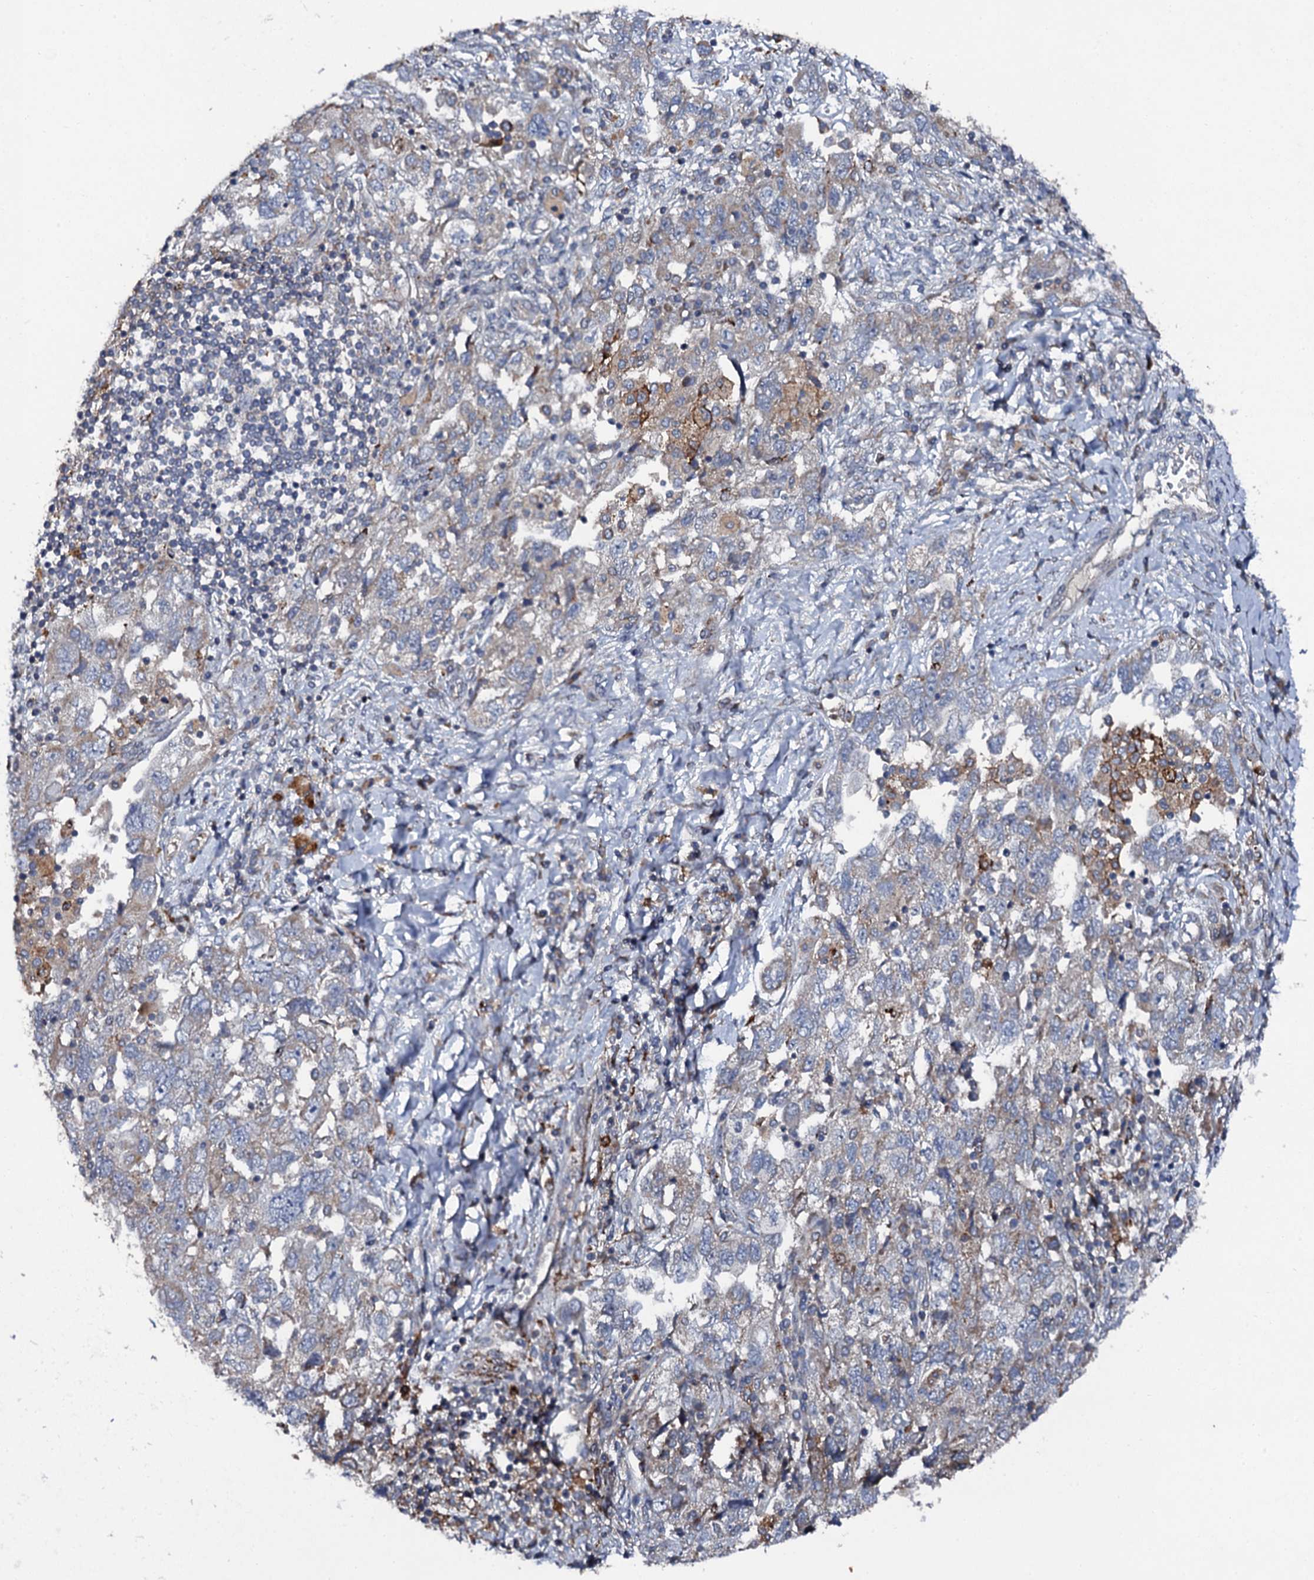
{"staining": {"intensity": "moderate", "quantity": "<25%", "location": "cytoplasmic/membranous"}, "tissue": "ovarian cancer", "cell_type": "Tumor cells", "image_type": "cancer", "snomed": [{"axis": "morphology", "description": "Carcinoma, NOS"}, {"axis": "morphology", "description": "Cystadenocarcinoma, serous, NOS"}, {"axis": "topography", "description": "Ovary"}], "caption": "High-power microscopy captured an IHC image of ovarian cancer (carcinoma), revealing moderate cytoplasmic/membranous staining in about <25% of tumor cells.", "gene": "LRRC28", "patient": {"sex": "female", "age": 69}}